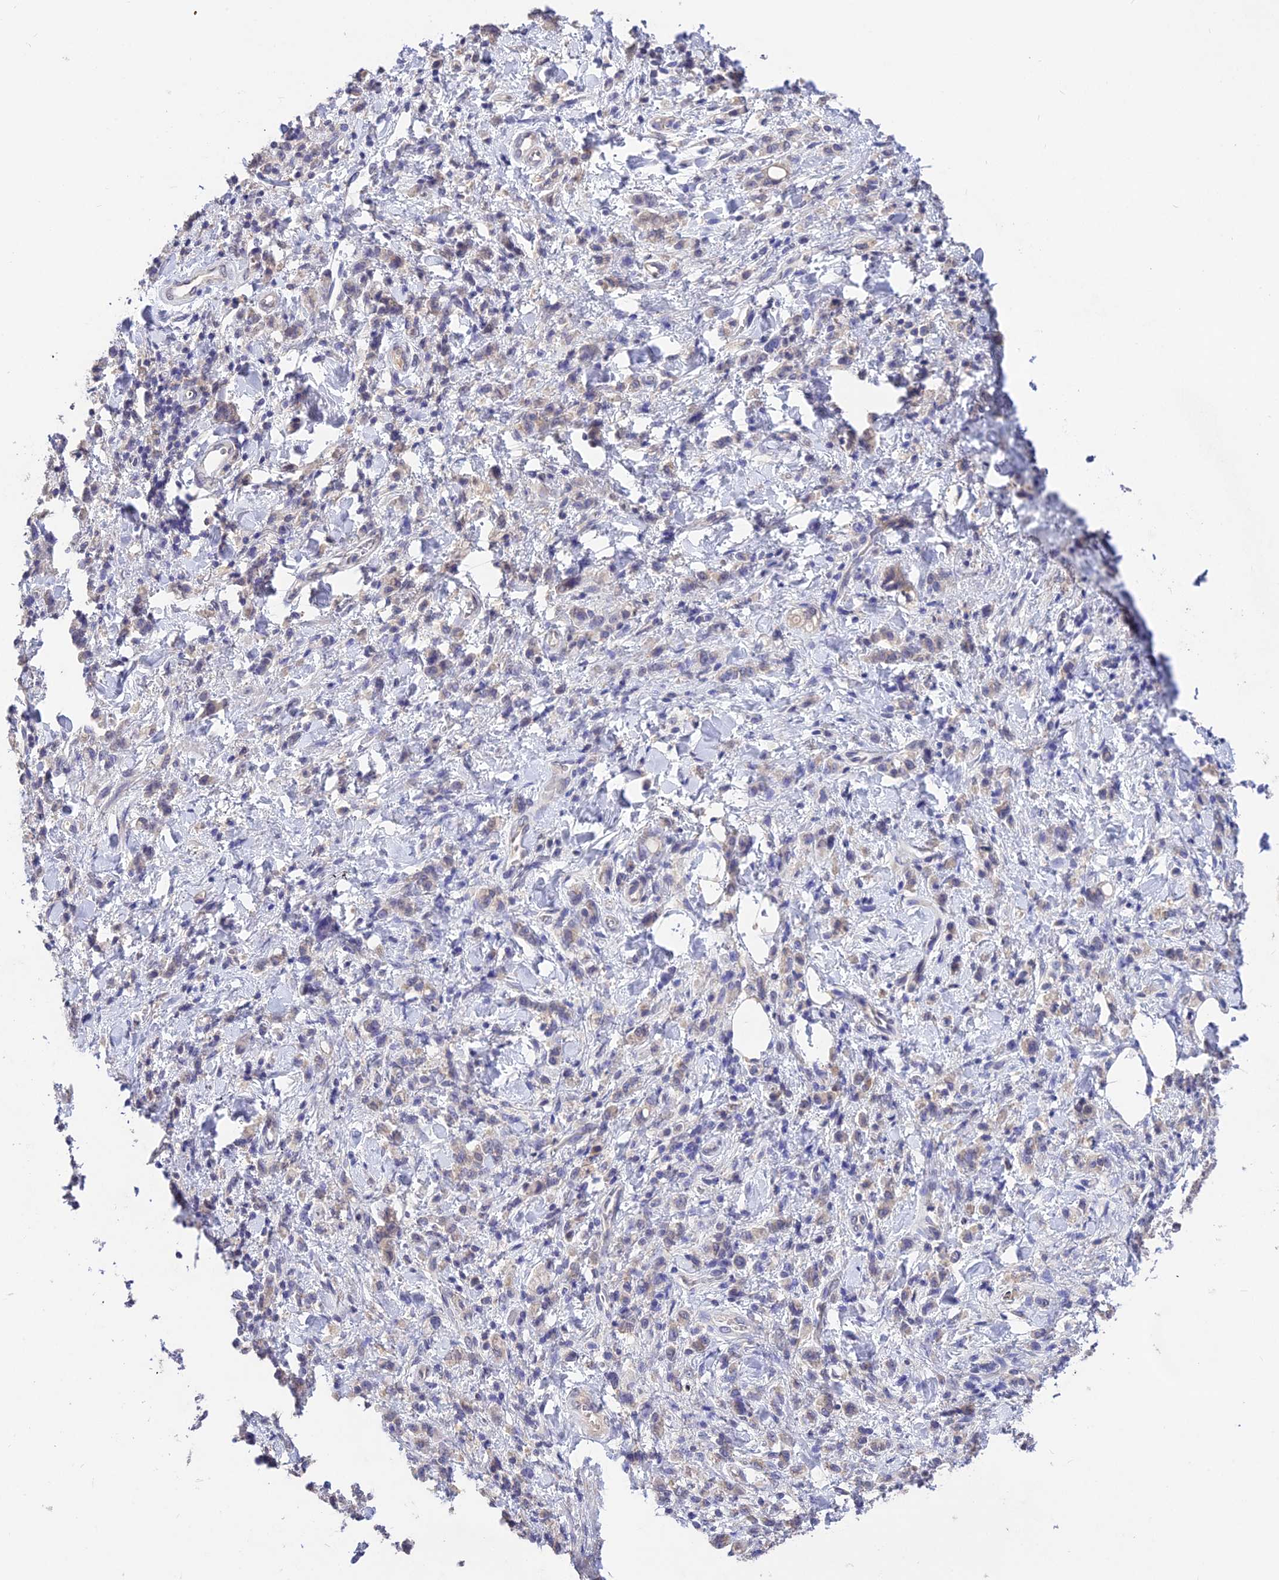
{"staining": {"intensity": "weak", "quantity": "<25%", "location": "cytoplasmic/membranous"}, "tissue": "stomach cancer", "cell_type": "Tumor cells", "image_type": "cancer", "snomed": [{"axis": "morphology", "description": "Adenocarcinoma, NOS"}, {"axis": "topography", "description": "Stomach"}], "caption": "A photomicrograph of stomach adenocarcinoma stained for a protein exhibits no brown staining in tumor cells.", "gene": "PGK1", "patient": {"sex": "male", "age": 77}}